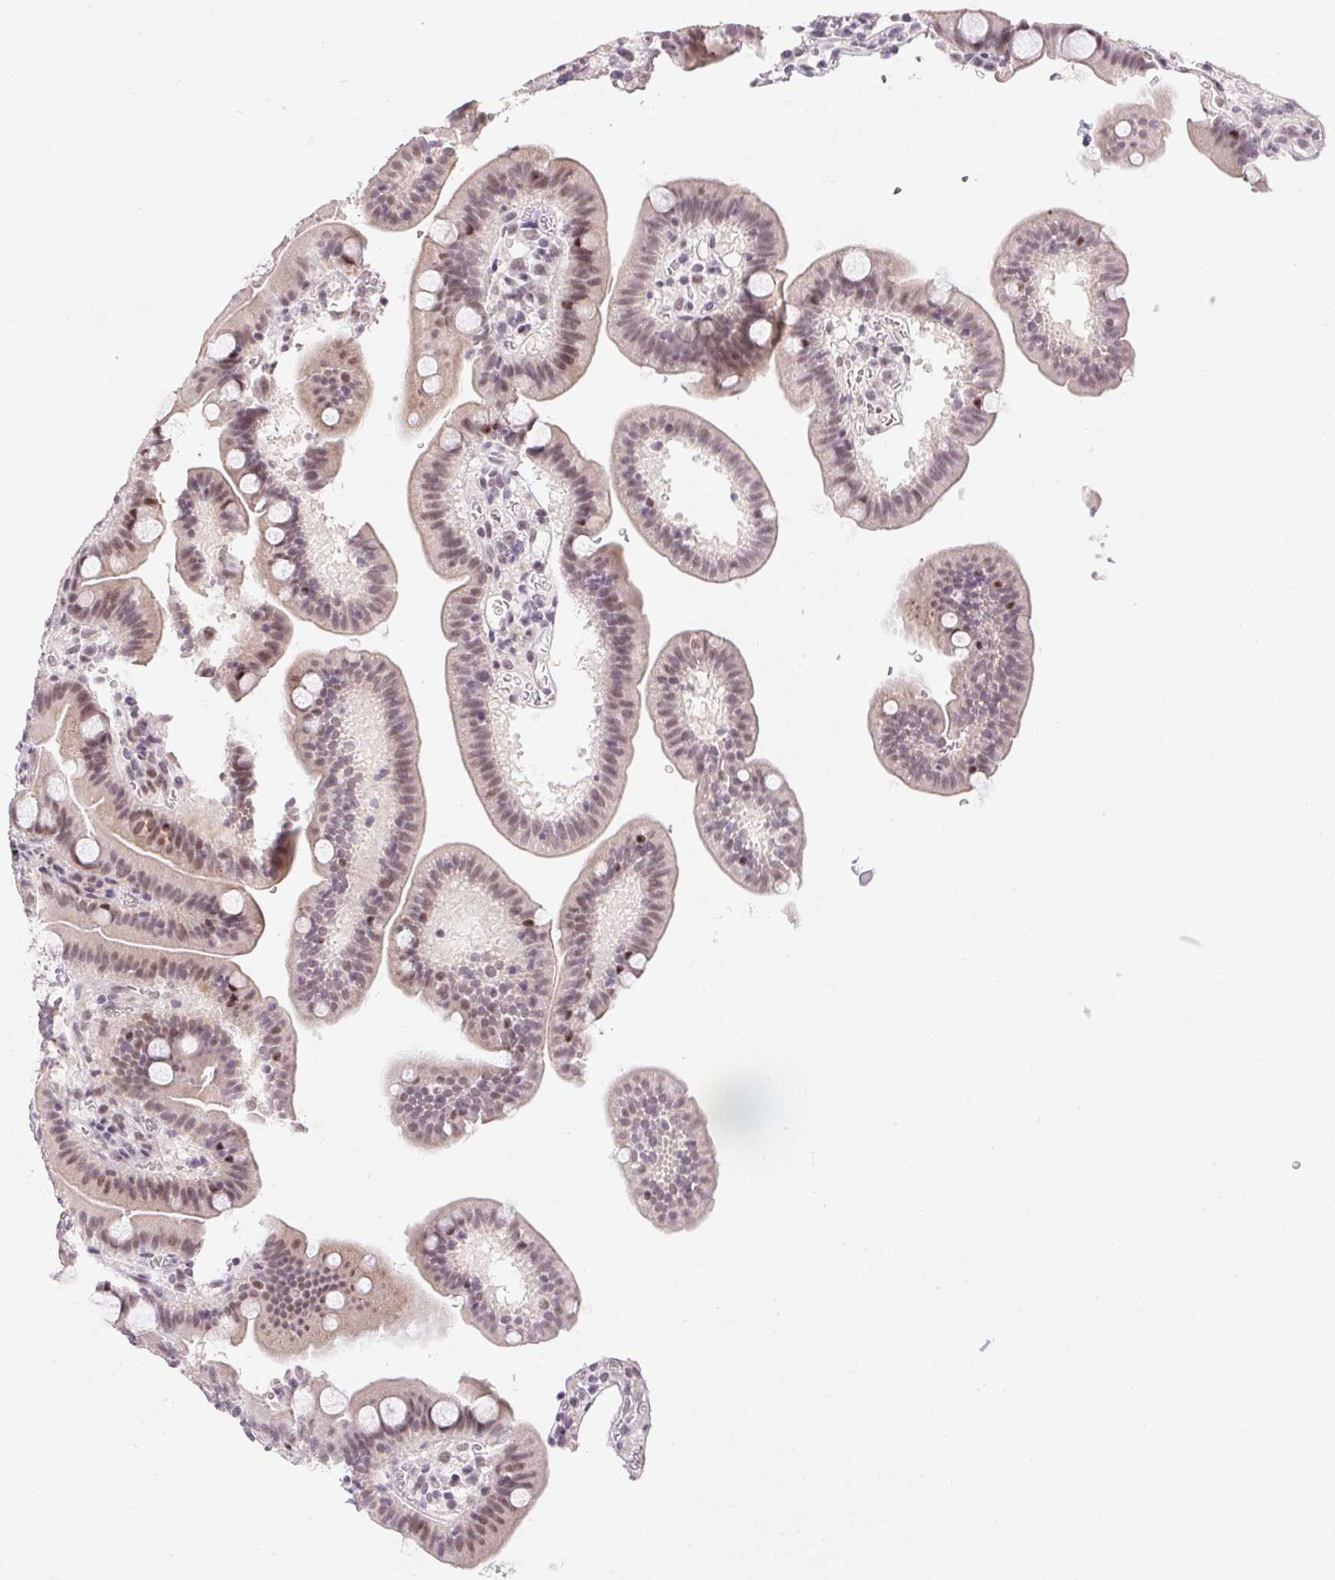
{"staining": {"intensity": "weak", "quantity": "<25%", "location": "nuclear"}, "tissue": "duodenum", "cell_type": "Glandular cells", "image_type": "normal", "snomed": [{"axis": "morphology", "description": "Normal tissue, NOS"}, {"axis": "topography", "description": "Pancreas"}, {"axis": "topography", "description": "Duodenum"}], "caption": "This is an immunohistochemistry (IHC) histopathology image of unremarkable human duodenum. There is no positivity in glandular cells.", "gene": "KDM4D", "patient": {"sex": "male", "age": 59}}